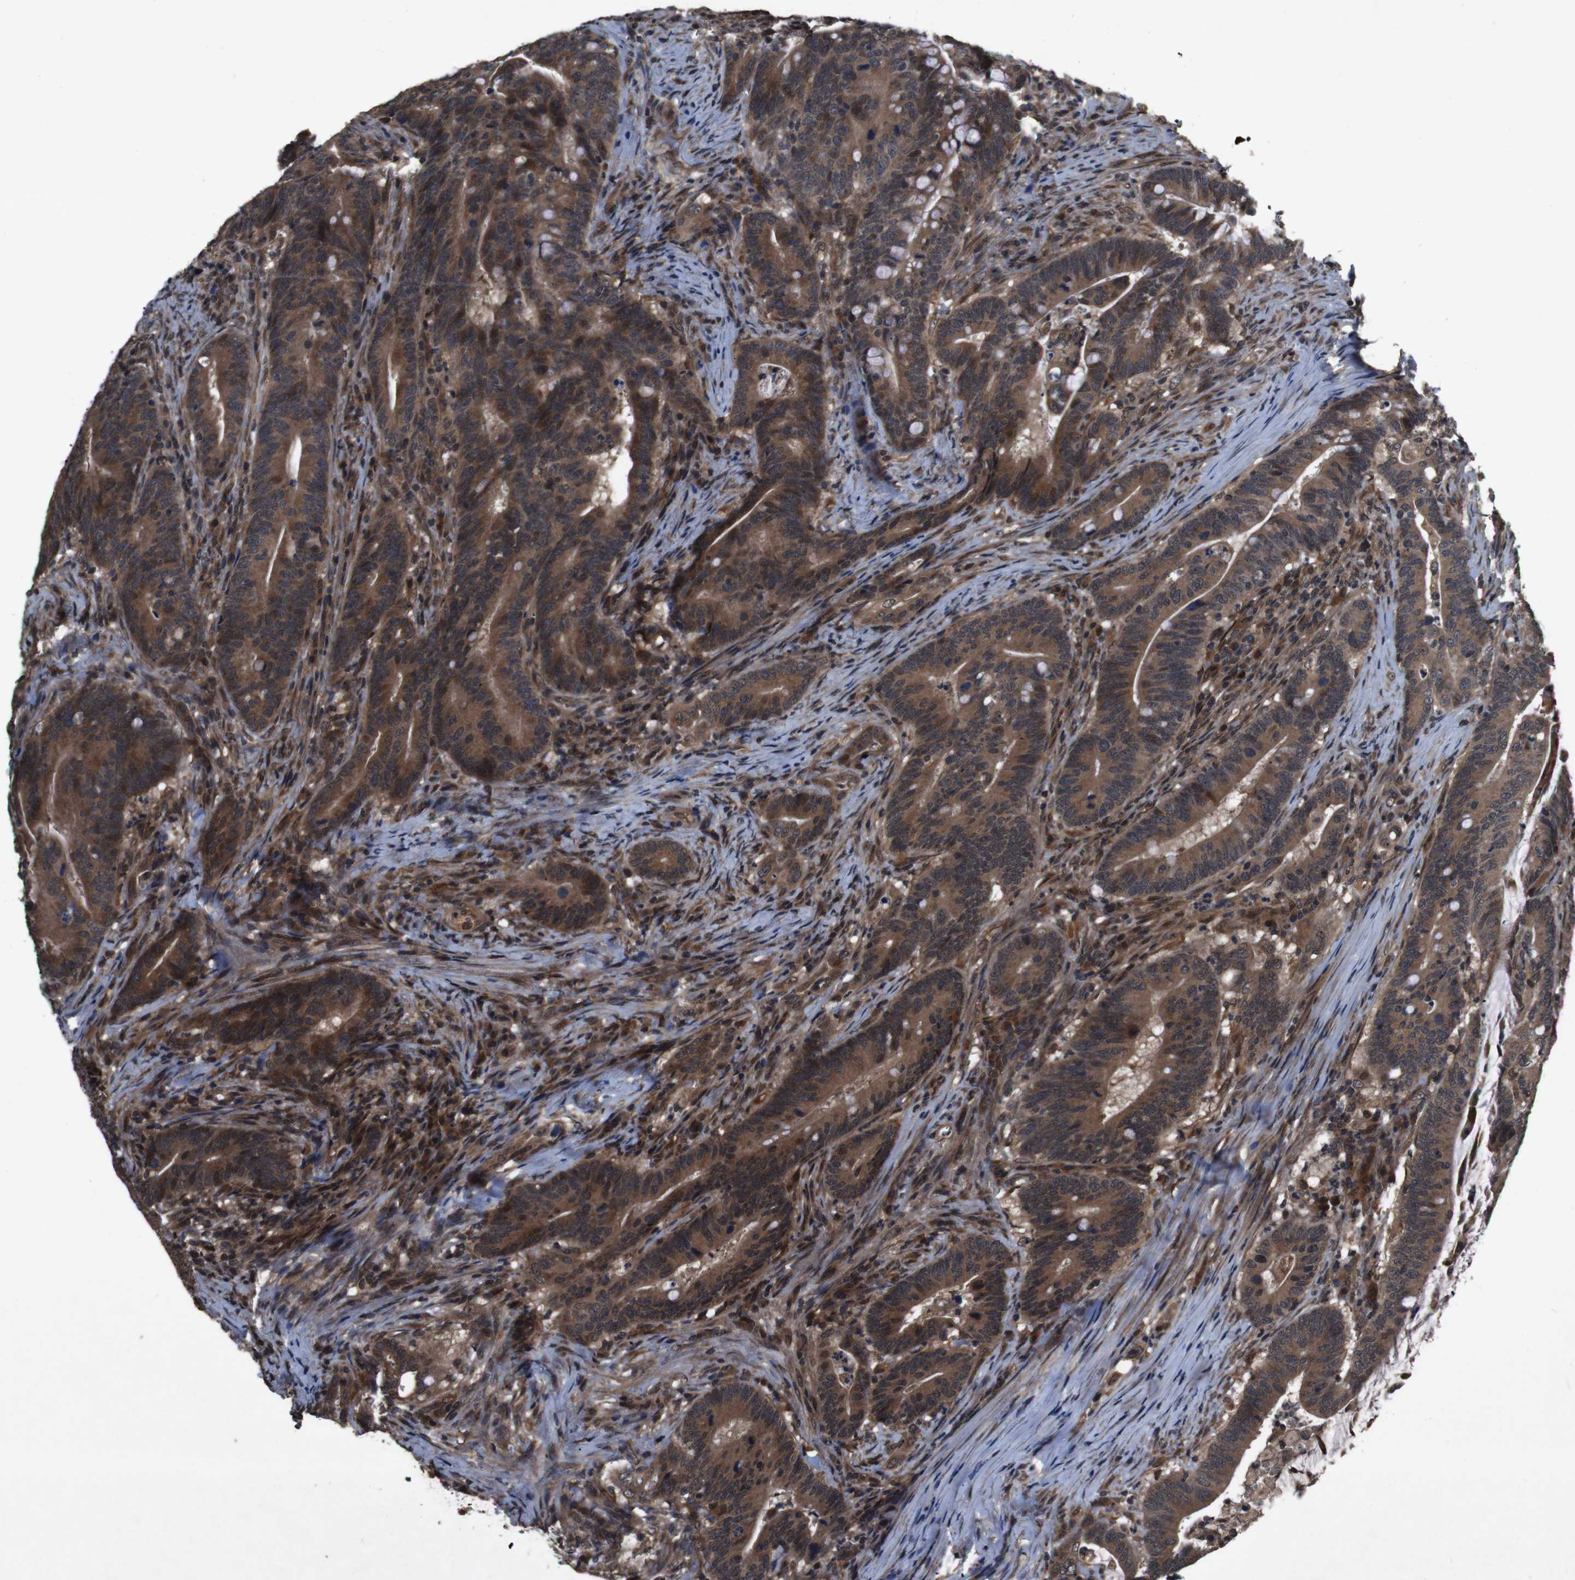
{"staining": {"intensity": "strong", "quantity": ">75%", "location": "cytoplasmic/membranous,nuclear"}, "tissue": "colorectal cancer", "cell_type": "Tumor cells", "image_type": "cancer", "snomed": [{"axis": "morphology", "description": "Normal tissue, NOS"}, {"axis": "morphology", "description": "Adenocarcinoma, NOS"}, {"axis": "topography", "description": "Colon"}], "caption": "Brown immunohistochemical staining in human colorectal cancer demonstrates strong cytoplasmic/membranous and nuclear positivity in about >75% of tumor cells.", "gene": "SOCS1", "patient": {"sex": "female", "age": 66}}